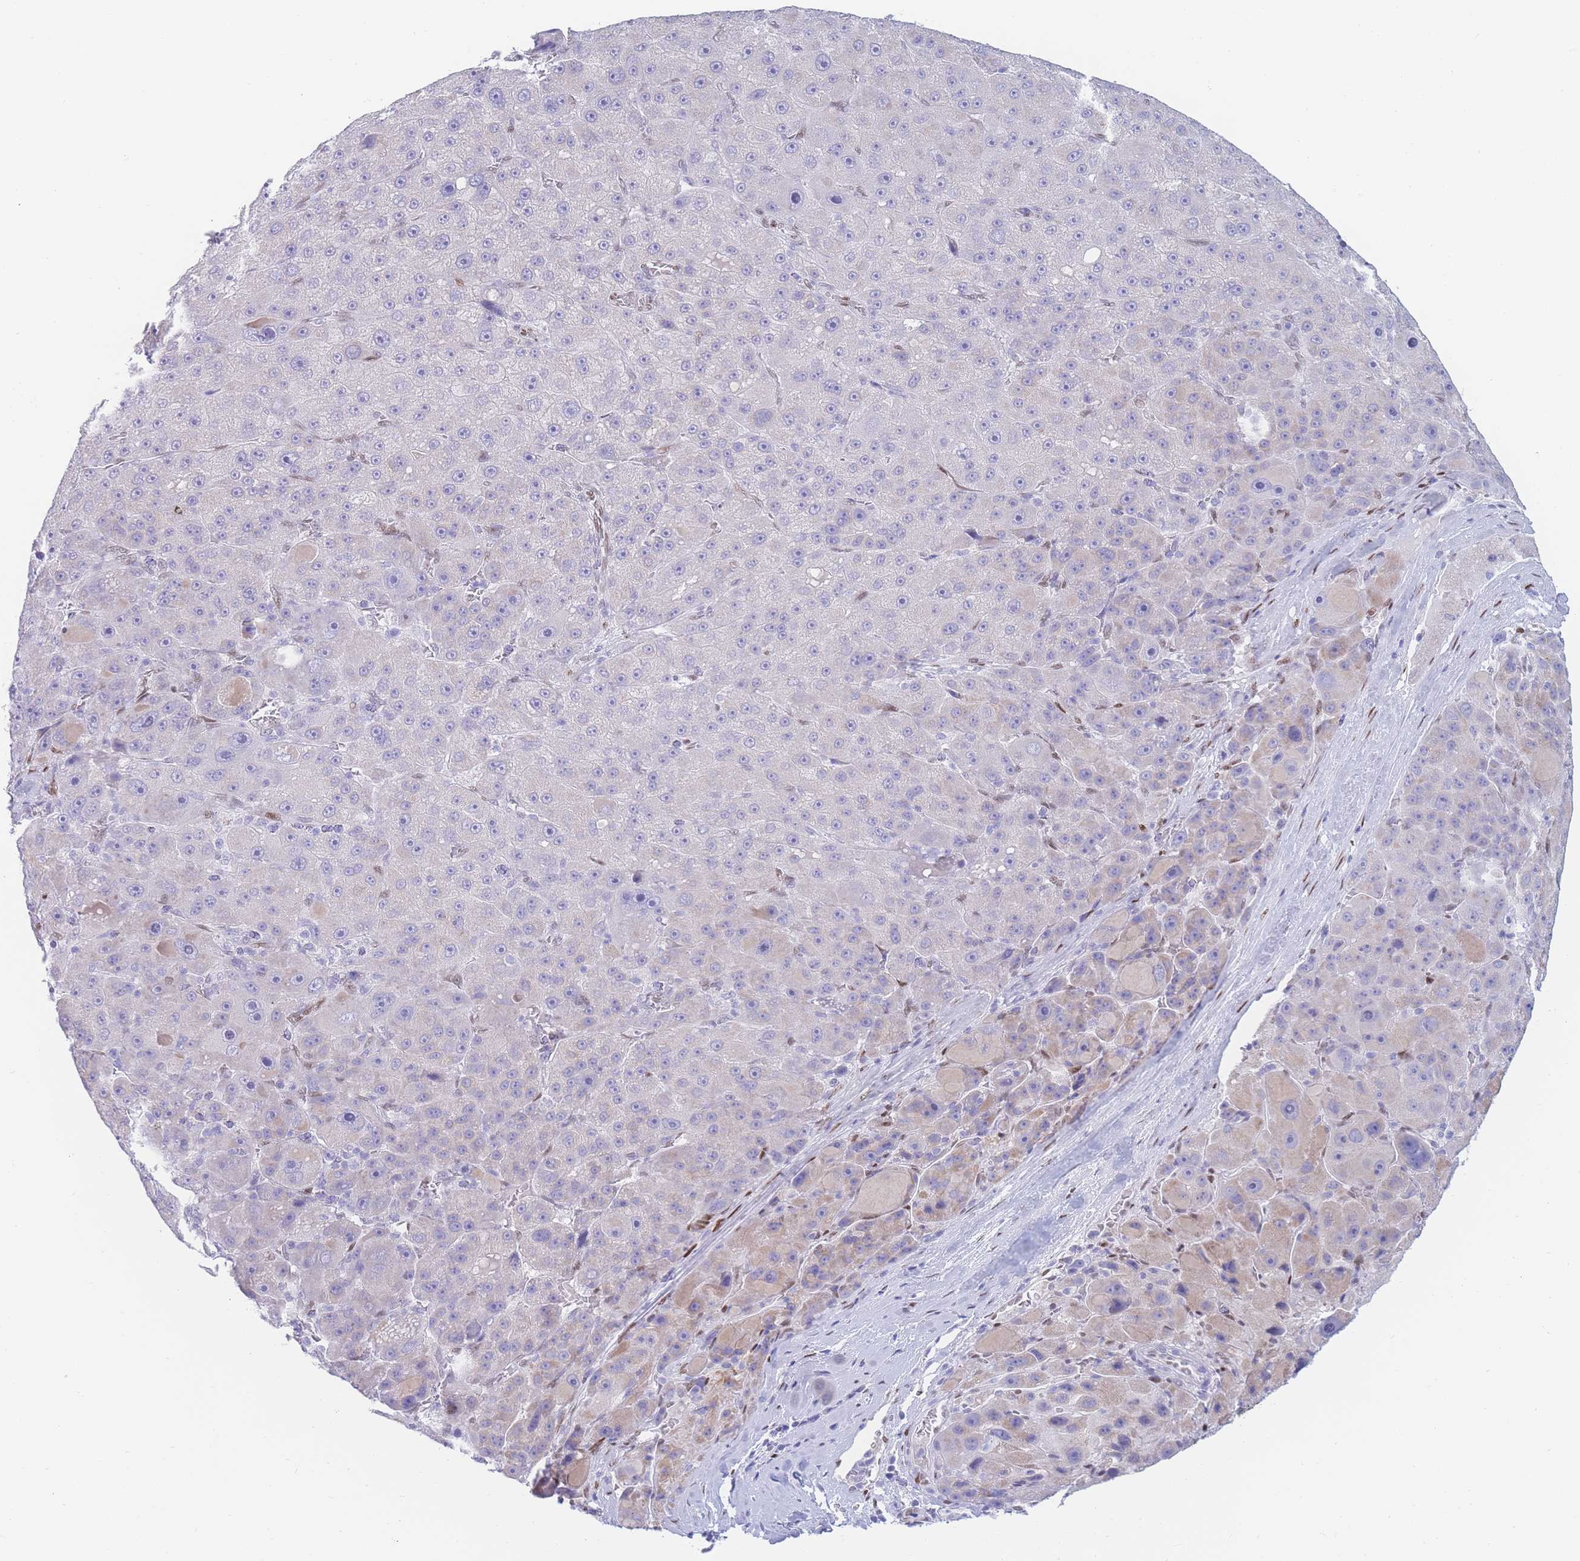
{"staining": {"intensity": "weak", "quantity": "<25%", "location": "cytoplasmic/membranous"}, "tissue": "liver cancer", "cell_type": "Tumor cells", "image_type": "cancer", "snomed": [{"axis": "morphology", "description": "Carcinoma, Hepatocellular, NOS"}, {"axis": "topography", "description": "Liver"}], "caption": "Histopathology image shows no protein expression in tumor cells of liver hepatocellular carcinoma tissue.", "gene": "PSMB5", "patient": {"sex": "male", "age": 76}}